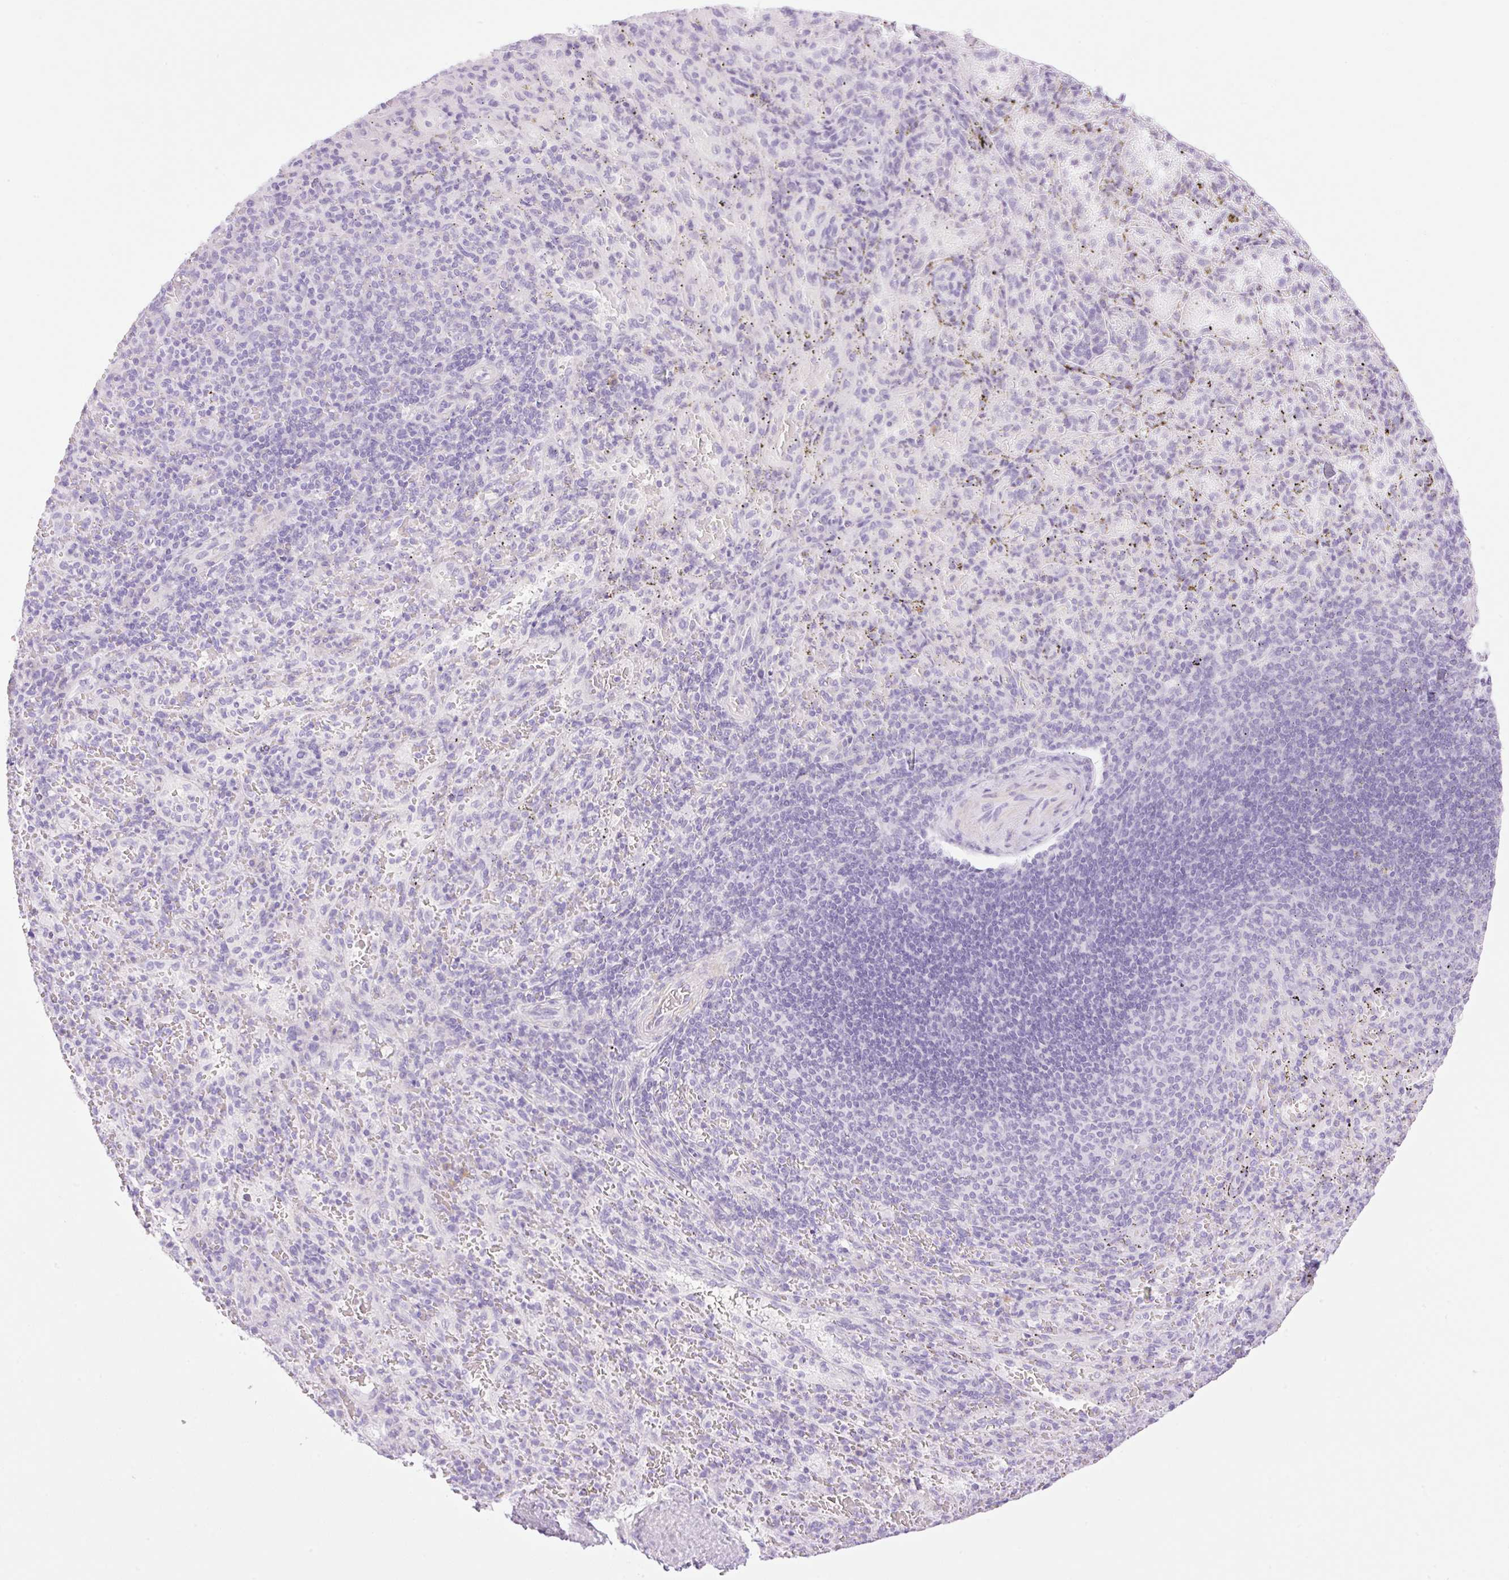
{"staining": {"intensity": "negative", "quantity": "none", "location": "none"}, "tissue": "spleen", "cell_type": "Cells in red pulp", "image_type": "normal", "snomed": [{"axis": "morphology", "description": "Normal tissue, NOS"}, {"axis": "topography", "description": "Spleen"}], "caption": "Immunohistochemistry photomicrograph of benign spleen: spleen stained with DAB exhibits no significant protein positivity in cells in red pulp. (IHC, brightfield microscopy, high magnification).", "gene": "PALM3", "patient": {"sex": "male", "age": 57}}